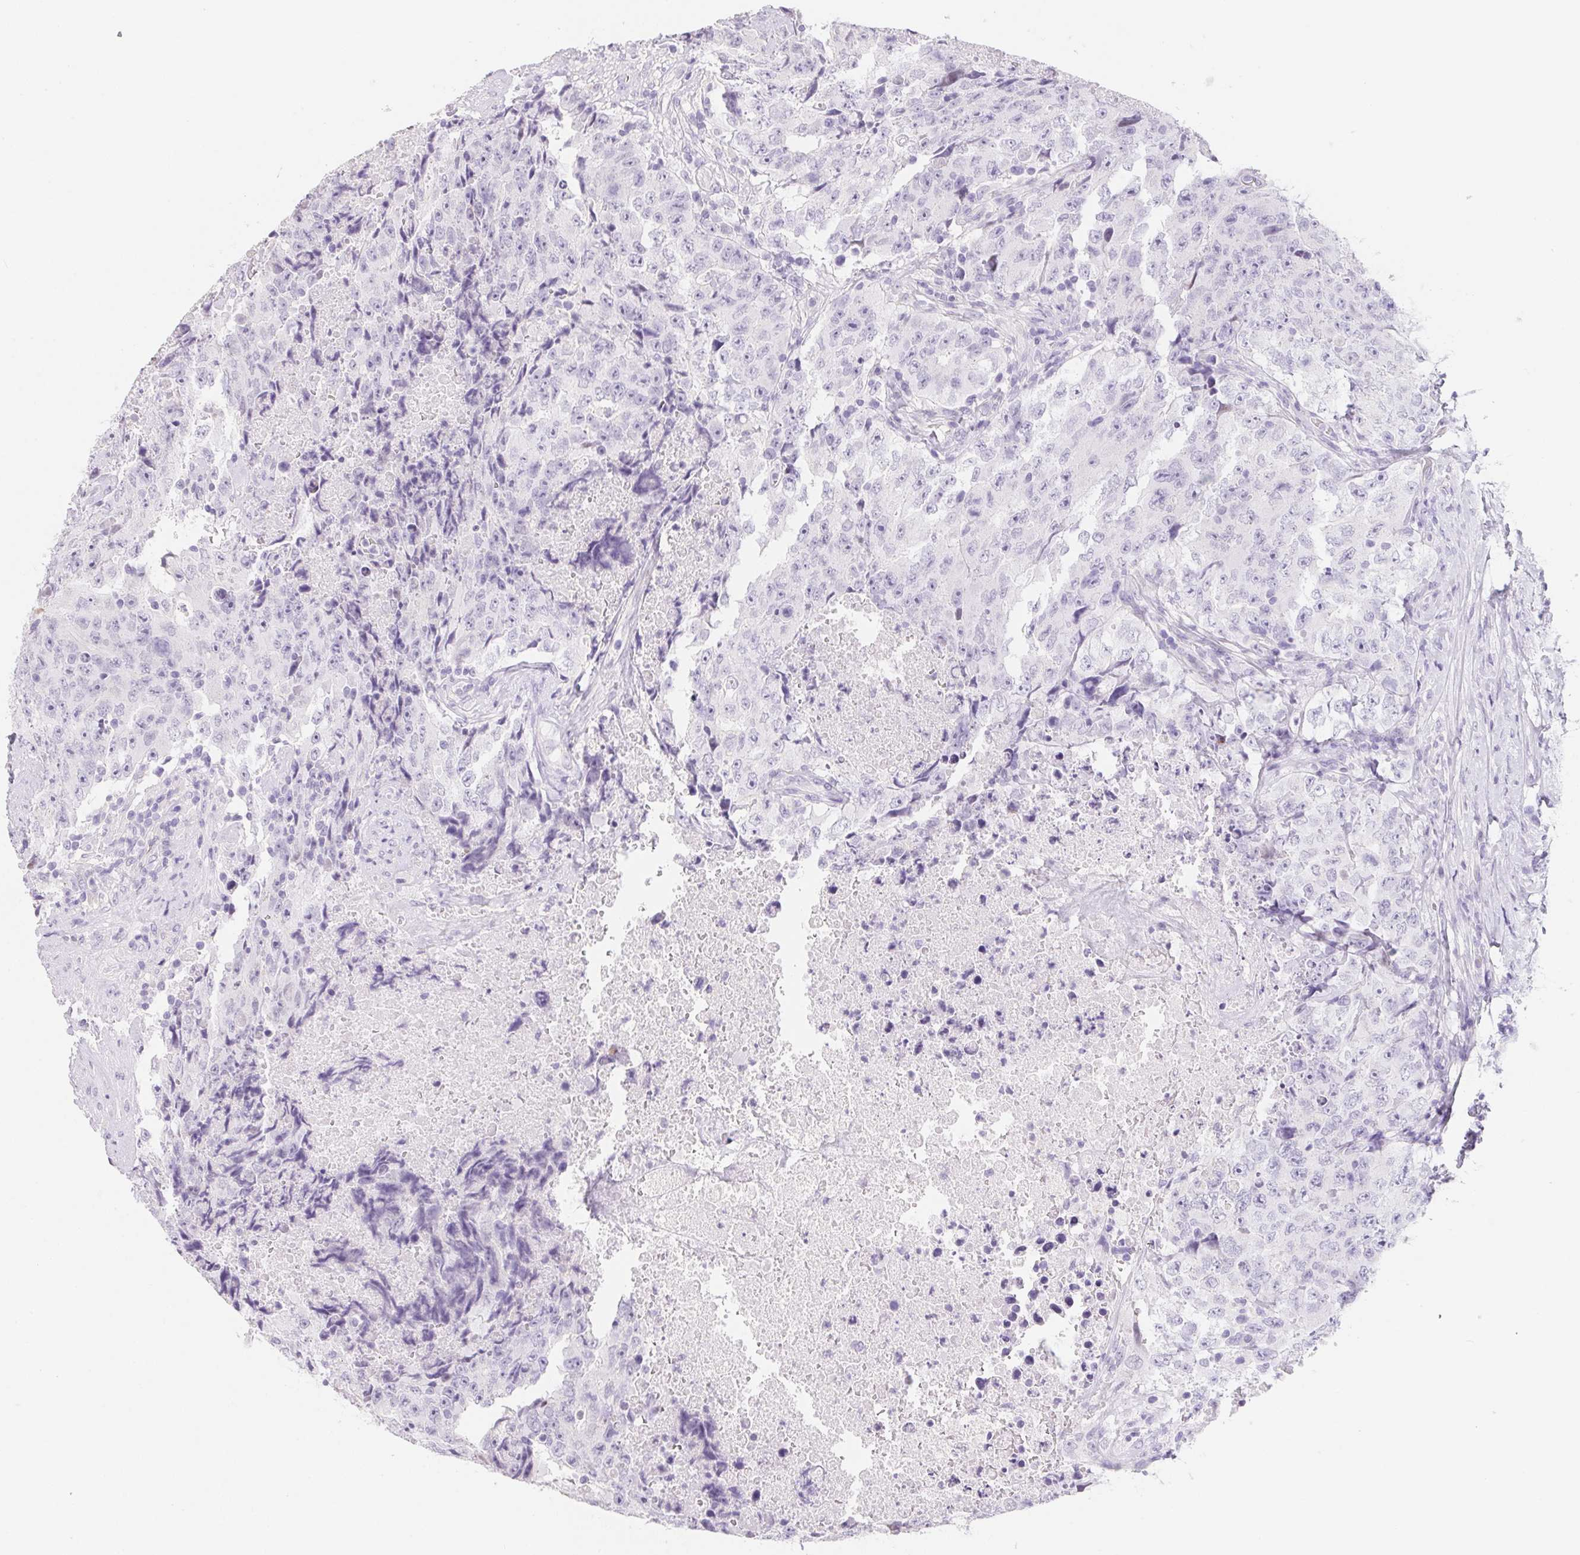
{"staining": {"intensity": "negative", "quantity": "none", "location": "none"}, "tissue": "testis cancer", "cell_type": "Tumor cells", "image_type": "cancer", "snomed": [{"axis": "morphology", "description": "Carcinoma, Embryonal, NOS"}, {"axis": "topography", "description": "Testis"}], "caption": "Immunohistochemistry (IHC) photomicrograph of human embryonal carcinoma (testis) stained for a protein (brown), which shows no expression in tumor cells. The staining is performed using DAB (3,3'-diaminobenzidine) brown chromogen with nuclei counter-stained in using hematoxylin.", "gene": "AQP5", "patient": {"sex": "male", "age": 24}}